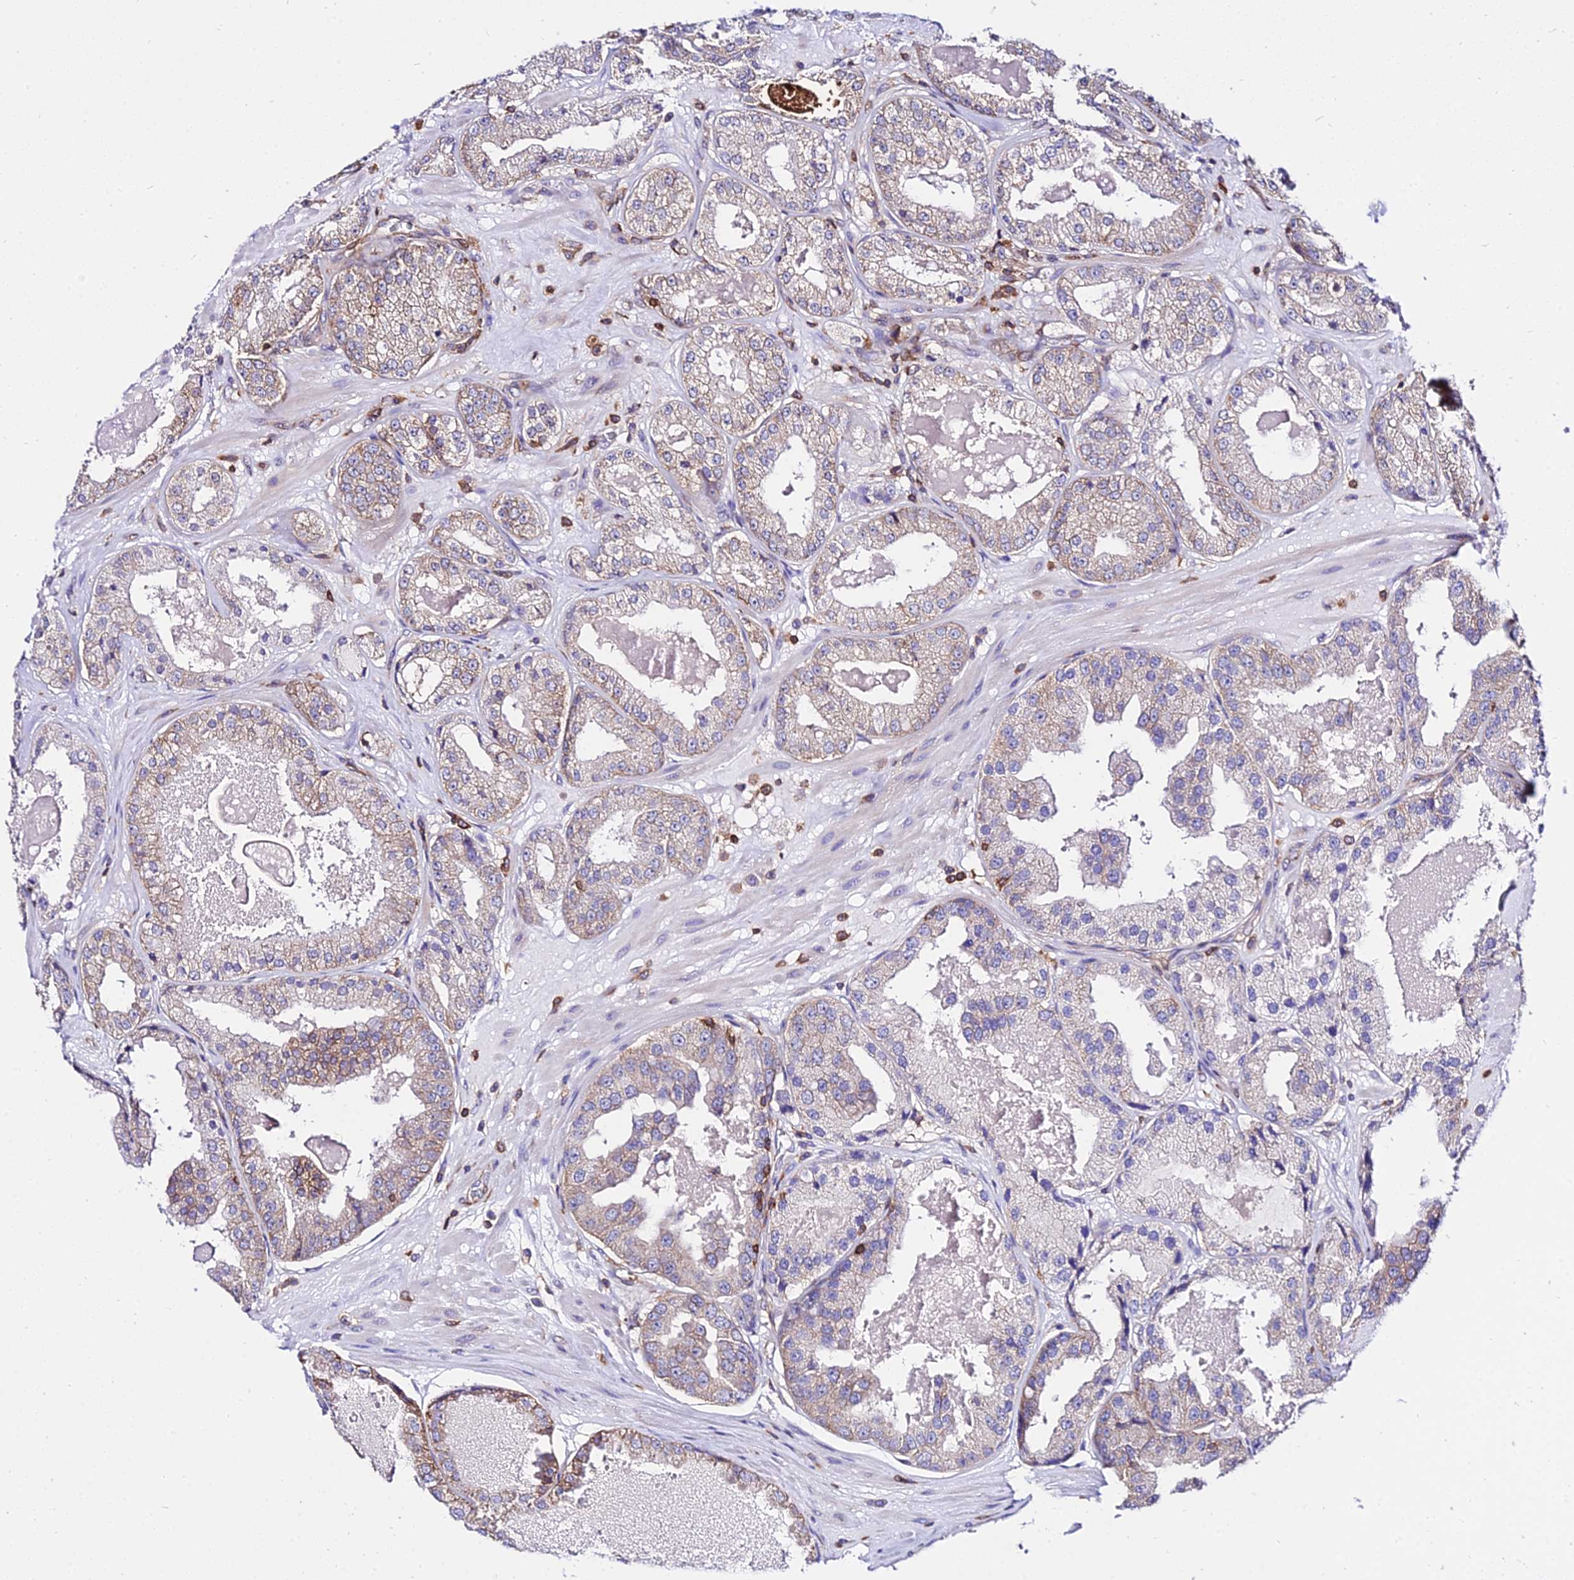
{"staining": {"intensity": "weak", "quantity": "25%-75%", "location": "cytoplasmic/membranous"}, "tissue": "prostate cancer", "cell_type": "Tumor cells", "image_type": "cancer", "snomed": [{"axis": "morphology", "description": "Adenocarcinoma, High grade"}, {"axis": "topography", "description": "Prostate"}], "caption": "Brown immunohistochemical staining in prostate adenocarcinoma (high-grade) exhibits weak cytoplasmic/membranous staining in approximately 25%-75% of tumor cells.", "gene": "CSRP1", "patient": {"sex": "male", "age": 63}}